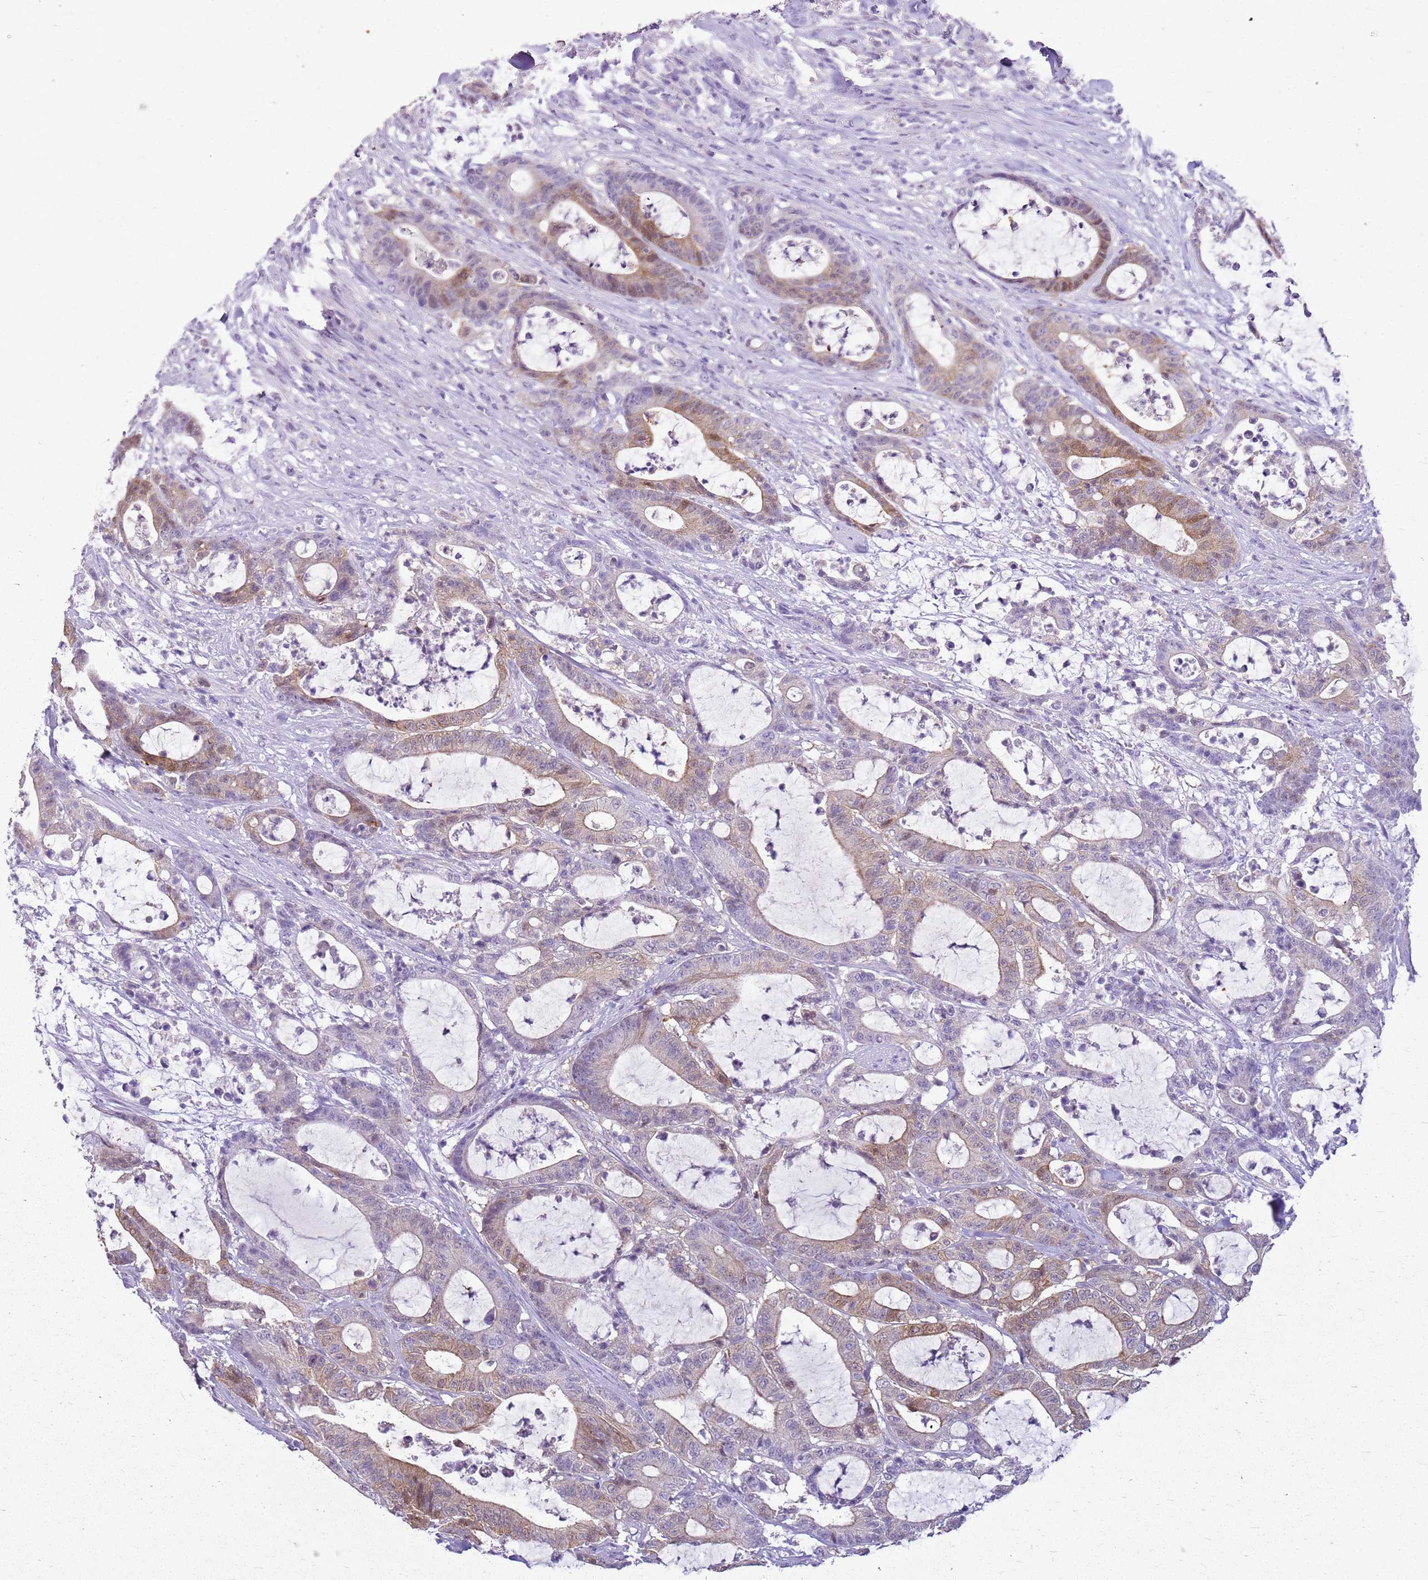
{"staining": {"intensity": "moderate", "quantity": "25%-75%", "location": "cytoplasmic/membranous"}, "tissue": "colorectal cancer", "cell_type": "Tumor cells", "image_type": "cancer", "snomed": [{"axis": "morphology", "description": "Adenocarcinoma, NOS"}, {"axis": "topography", "description": "Colon"}], "caption": "Colorectal cancer tissue demonstrates moderate cytoplasmic/membranous expression in approximately 25%-75% of tumor cells The staining is performed using DAB (3,3'-diaminobenzidine) brown chromogen to label protein expression. The nuclei are counter-stained blue using hematoxylin.", "gene": "SULT1E1", "patient": {"sex": "female", "age": 84}}